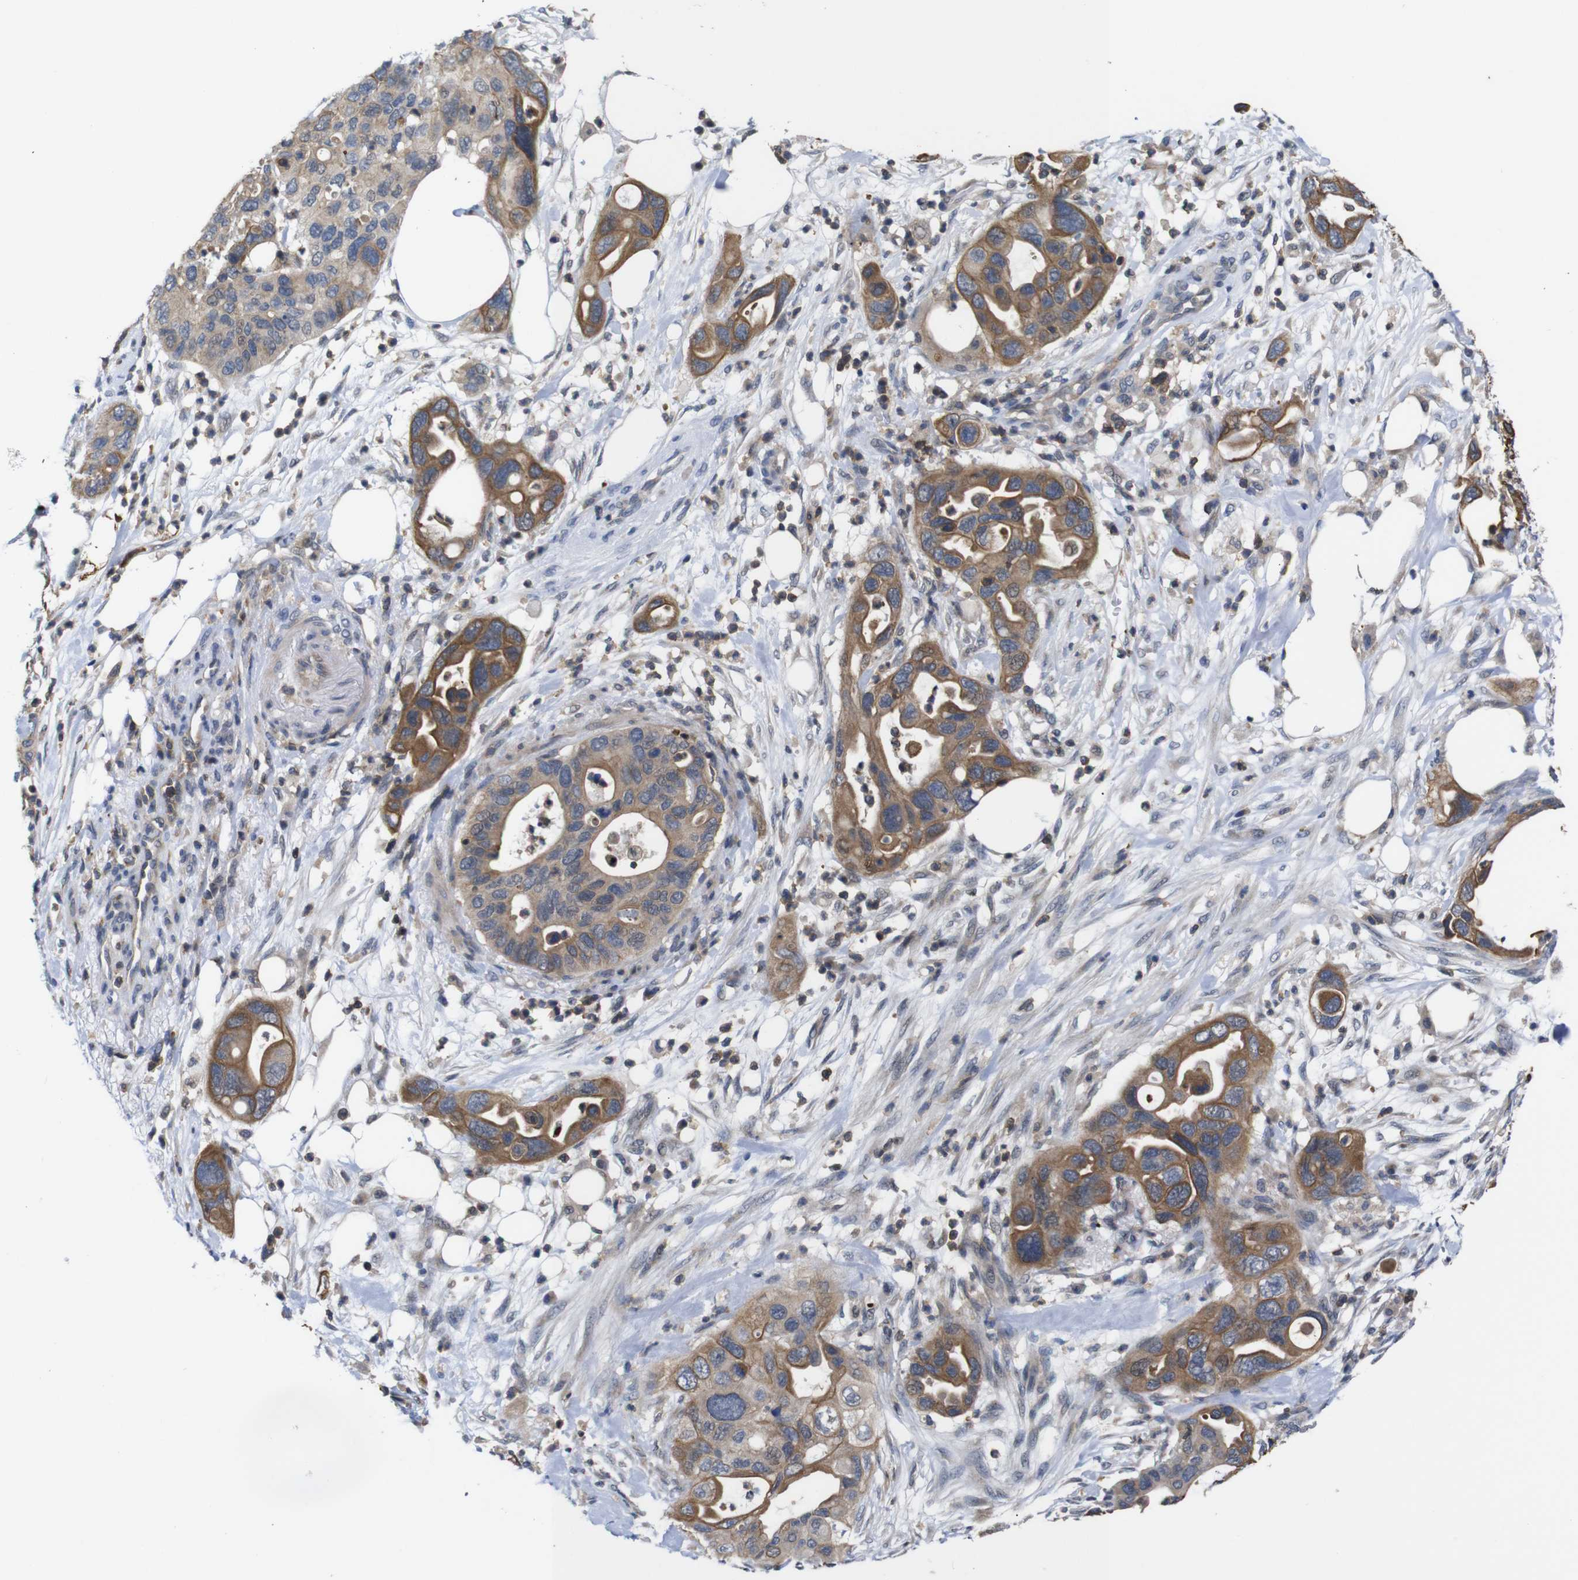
{"staining": {"intensity": "moderate", "quantity": ">75%", "location": "cytoplasmic/membranous"}, "tissue": "pancreatic cancer", "cell_type": "Tumor cells", "image_type": "cancer", "snomed": [{"axis": "morphology", "description": "Adenocarcinoma, NOS"}, {"axis": "topography", "description": "Pancreas"}], "caption": "Pancreatic adenocarcinoma stained with immunohistochemistry shows moderate cytoplasmic/membranous expression in about >75% of tumor cells.", "gene": "BRWD3", "patient": {"sex": "female", "age": 71}}